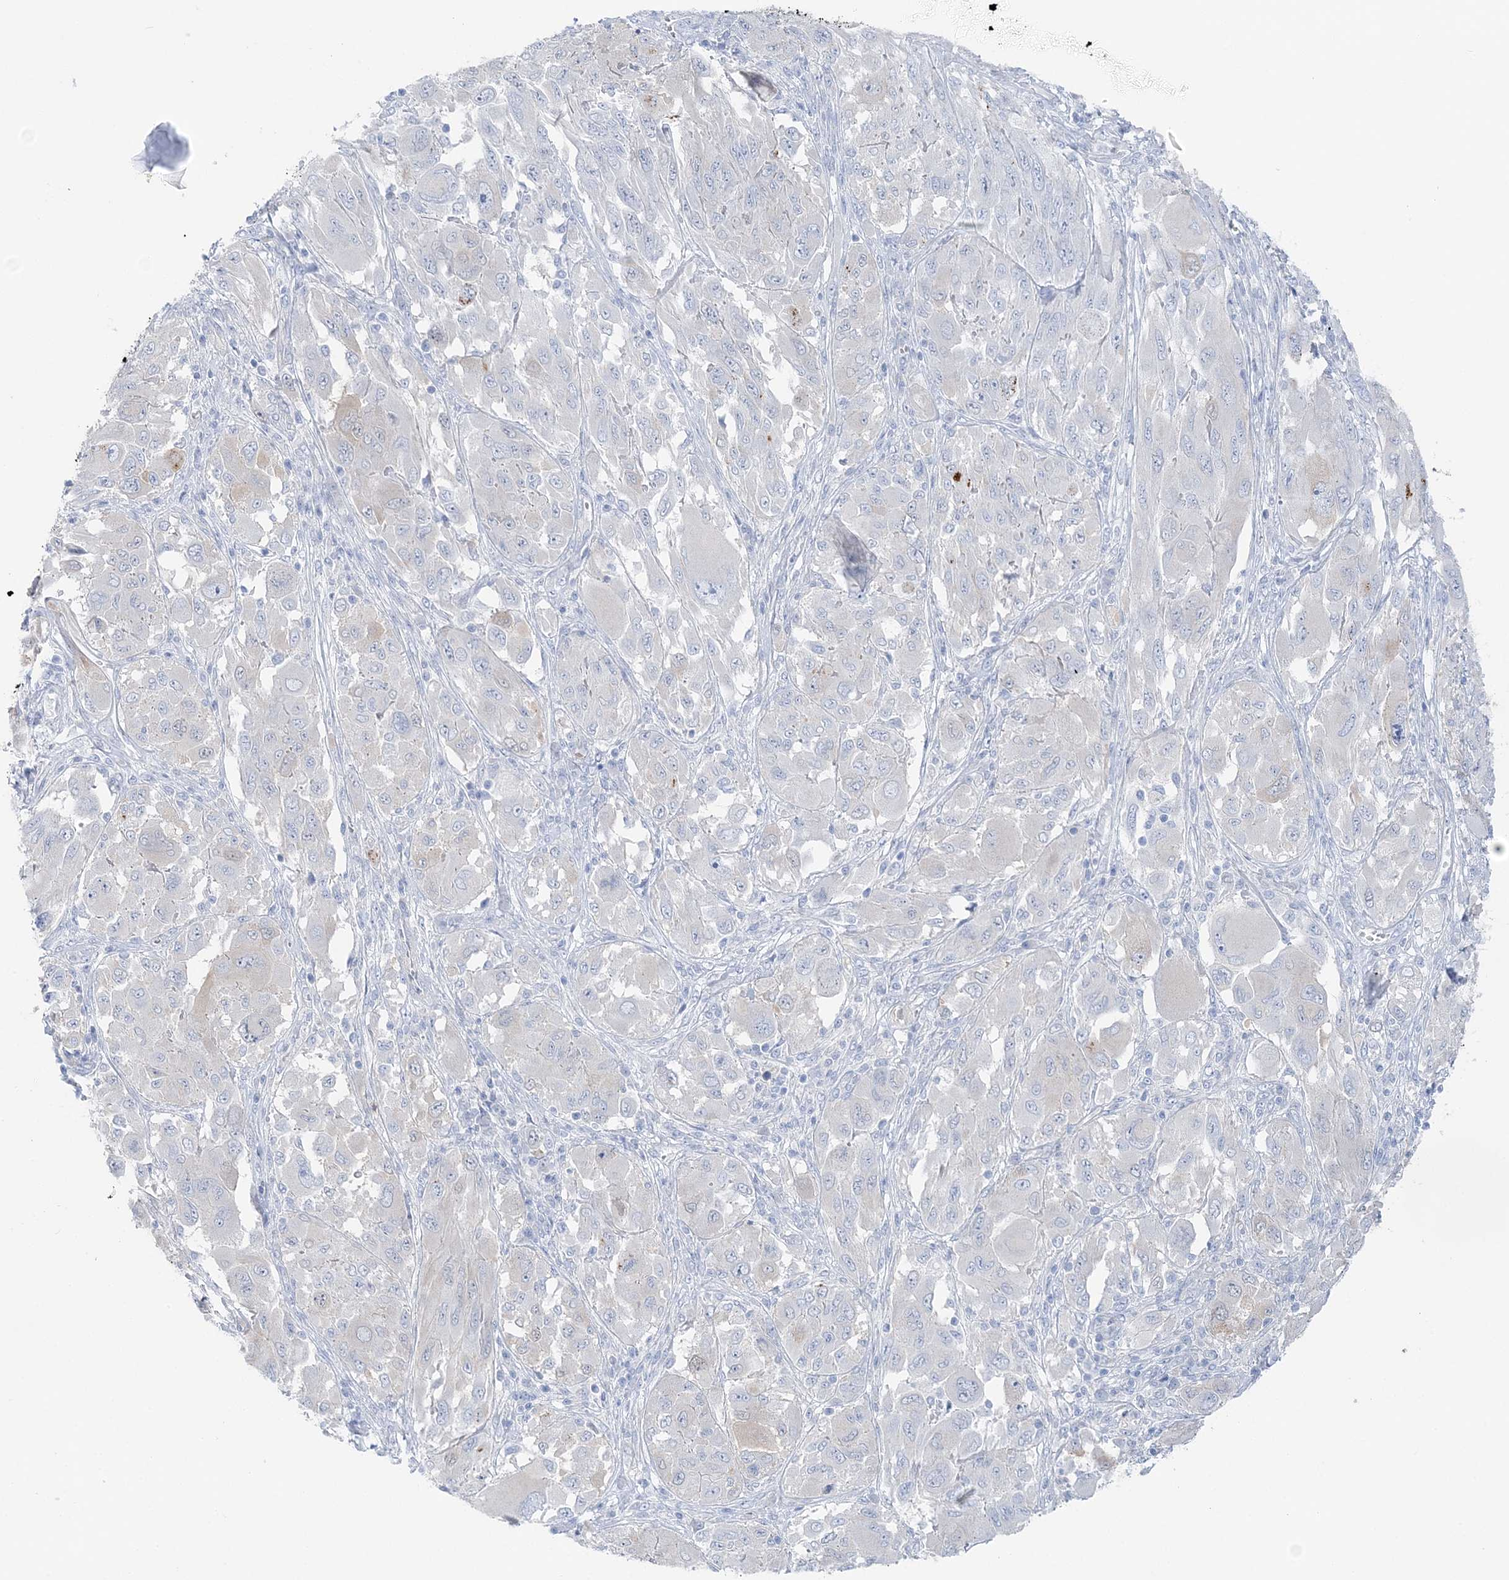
{"staining": {"intensity": "negative", "quantity": "none", "location": "none"}, "tissue": "melanoma", "cell_type": "Tumor cells", "image_type": "cancer", "snomed": [{"axis": "morphology", "description": "Malignant melanoma, NOS"}, {"axis": "topography", "description": "Skin"}], "caption": "There is no significant expression in tumor cells of malignant melanoma.", "gene": "HMGCS1", "patient": {"sex": "female", "age": 91}}